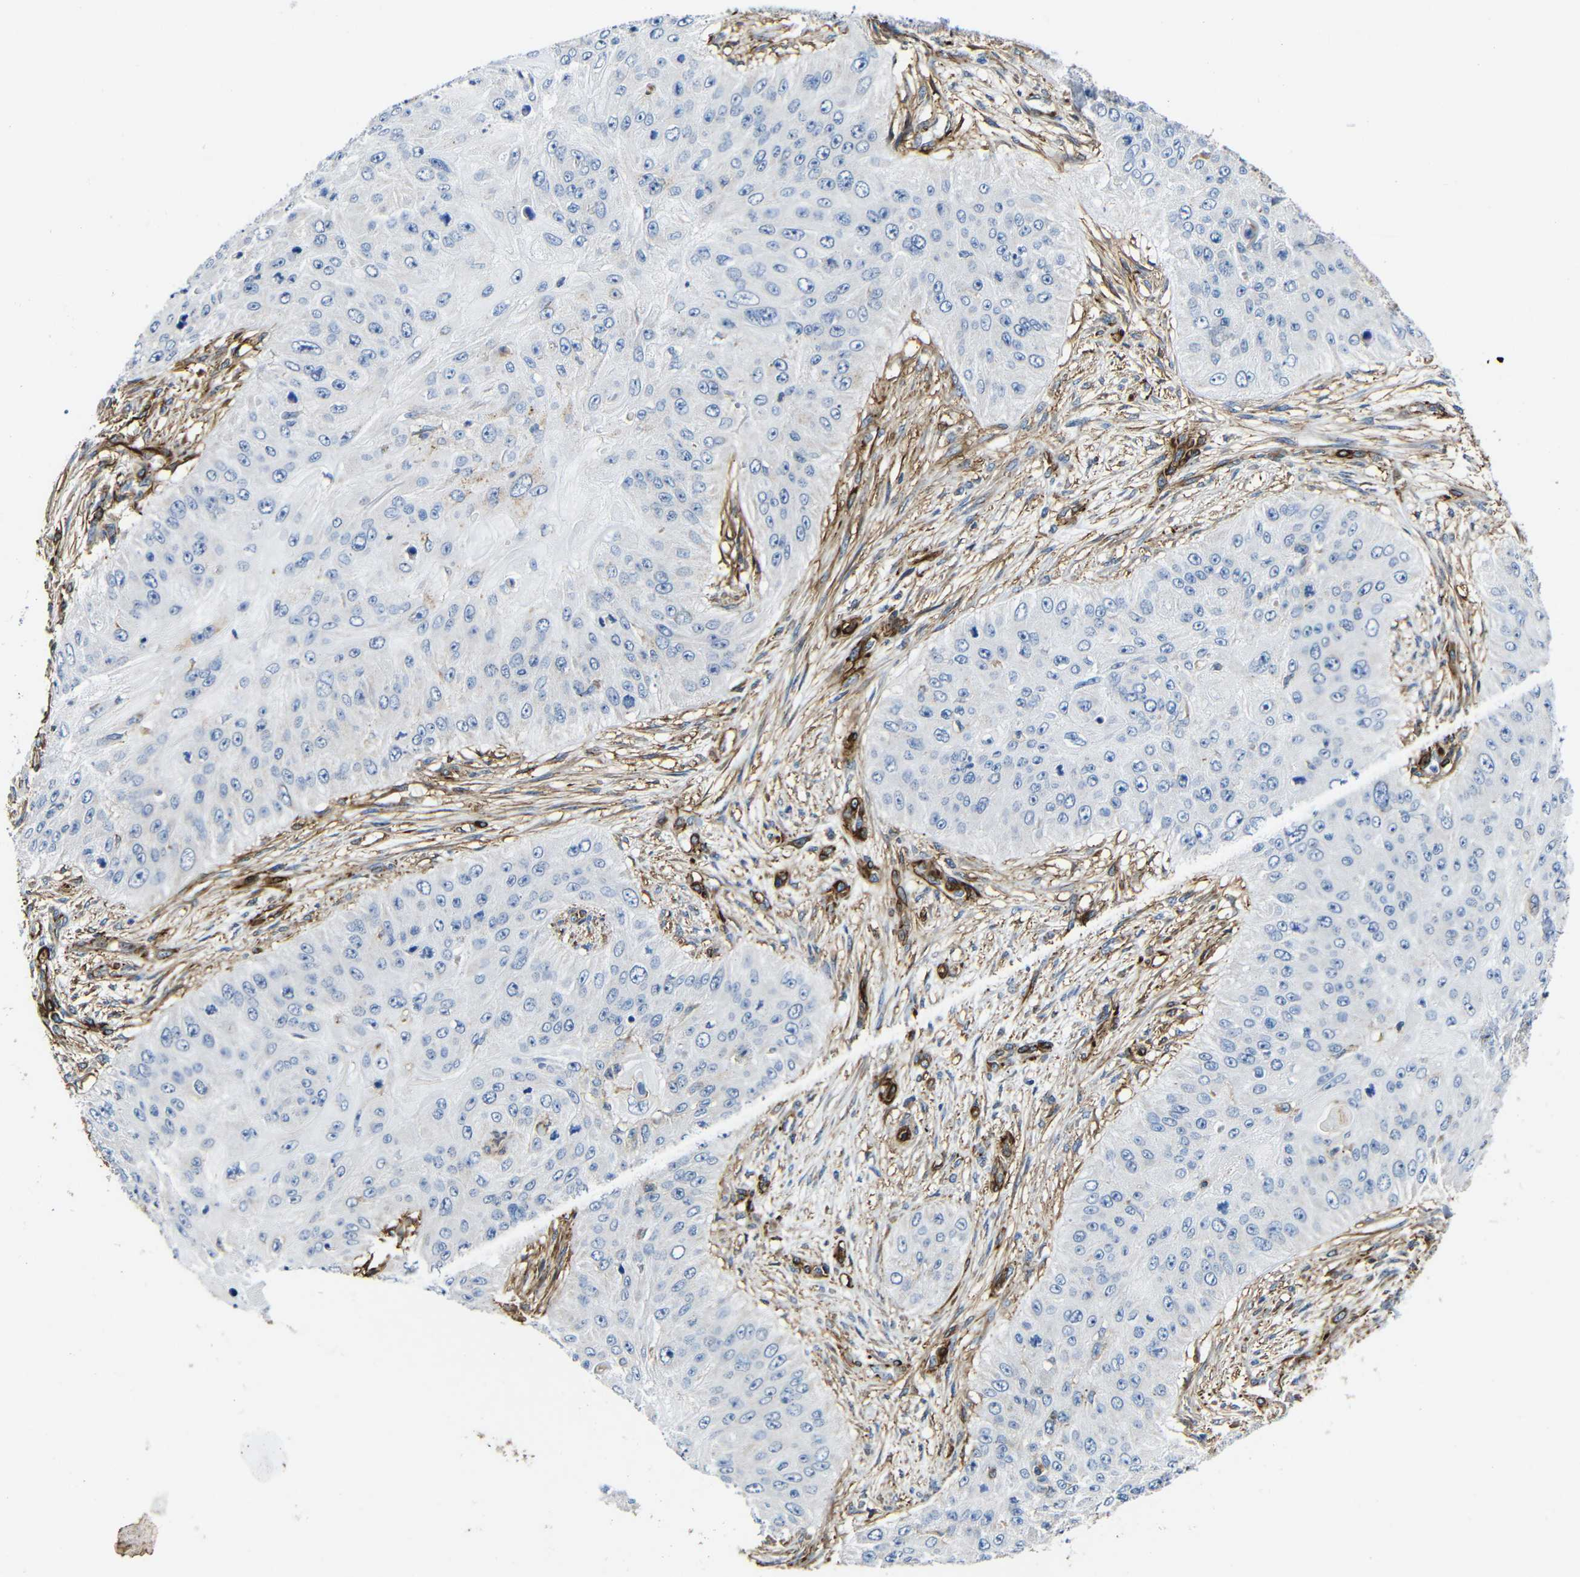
{"staining": {"intensity": "negative", "quantity": "none", "location": "none"}, "tissue": "skin cancer", "cell_type": "Tumor cells", "image_type": "cancer", "snomed": [{"axis": "morphology", "description": "Squamous cell carcinoma, NOS"}, {"axis": "topography", "description": "Skin"}], "caption": "The immunohistochemistry (IHC) micrograph has no significant expression in tumor cells of skin cancer (squamous cell carcinoma) tissue.", "gene": "IGSF10", "patient": {"sex": "female", "age": 80}}